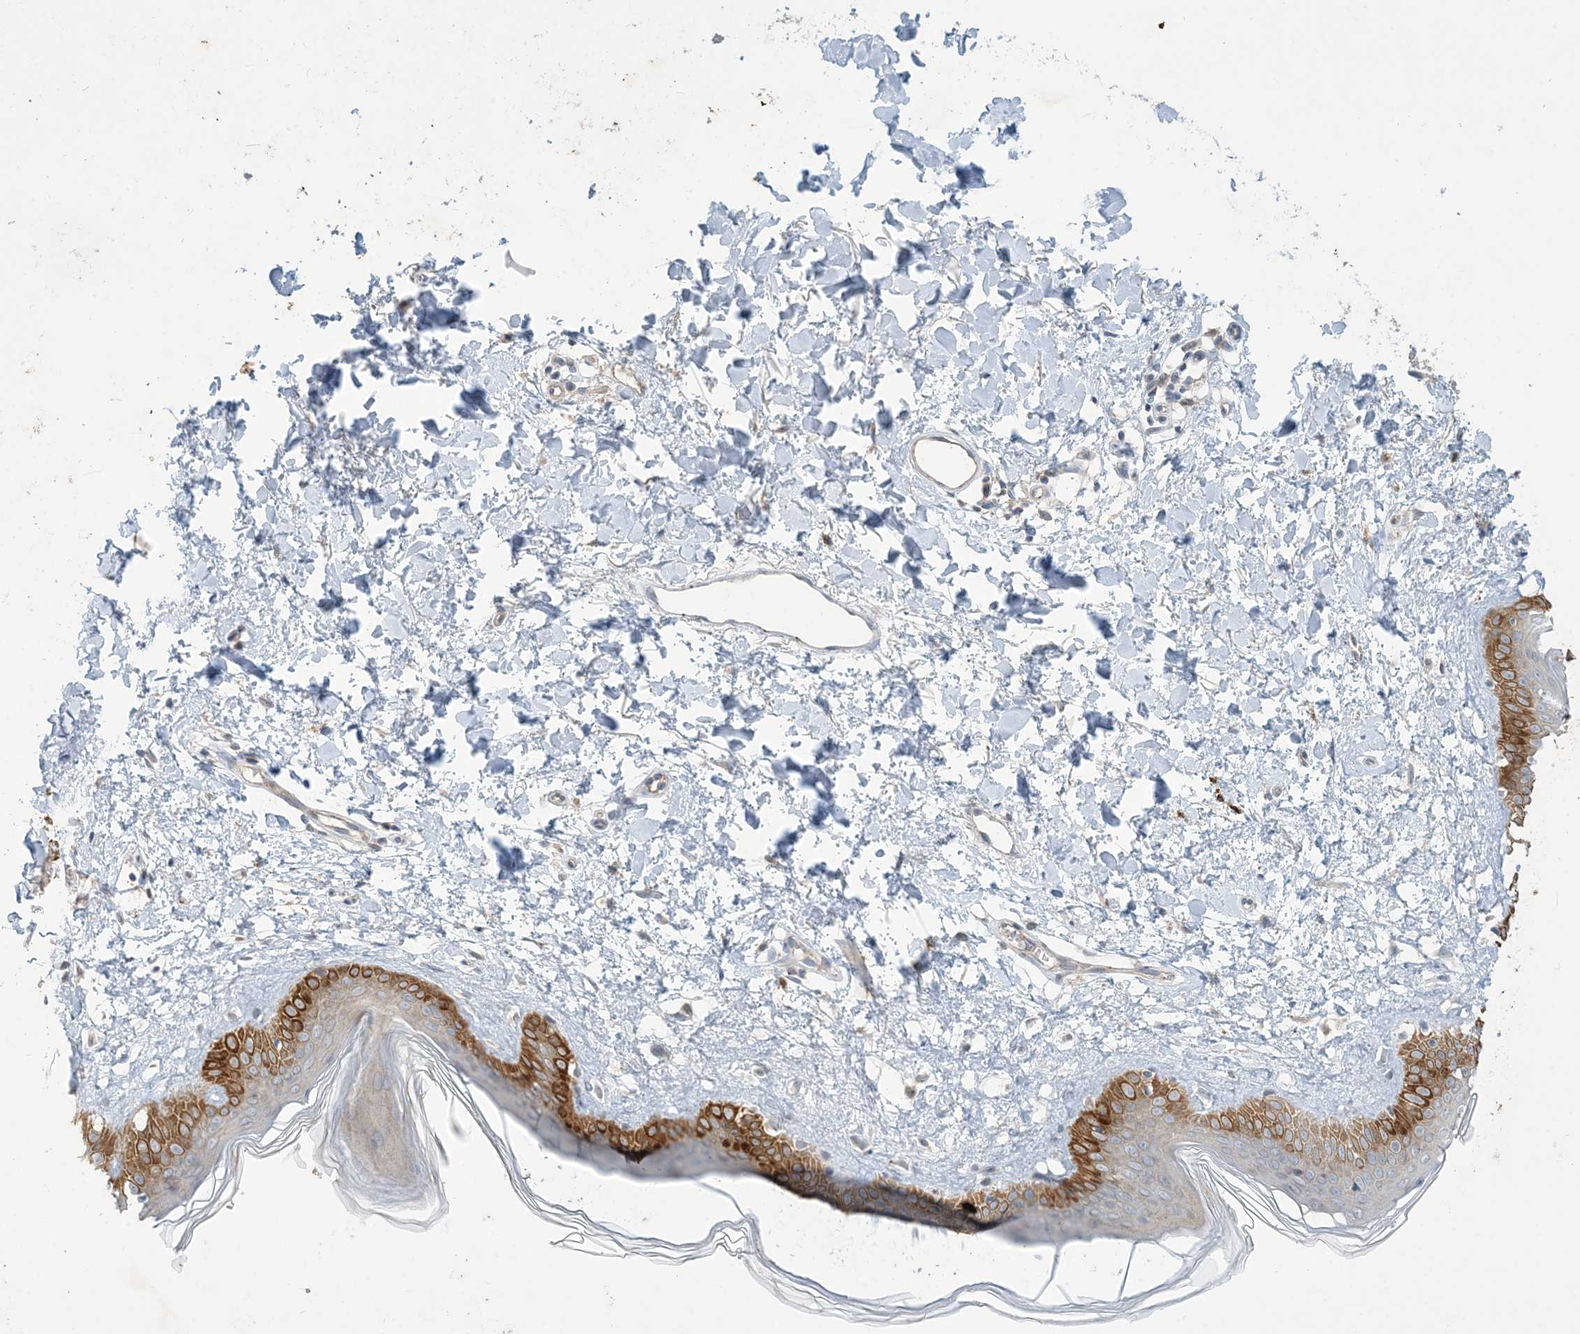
{"staining": {"intensity": "negative", "quantity": "none", "location": "none"}, "tissue": "skin", "cell_type": "Fibroblasts", "image_type": "normal", "snomed": [{"axis": "morphology", "description": "Normal tissue, NOS"}, {"axis": "topography", "description": "Skin"}], "caption": "Photomicrograph shows no protein staining in fibroblasts of unremarkable skin.", "gene": "MRPS18A", "patient": {"sex": "female", "age": 58}}